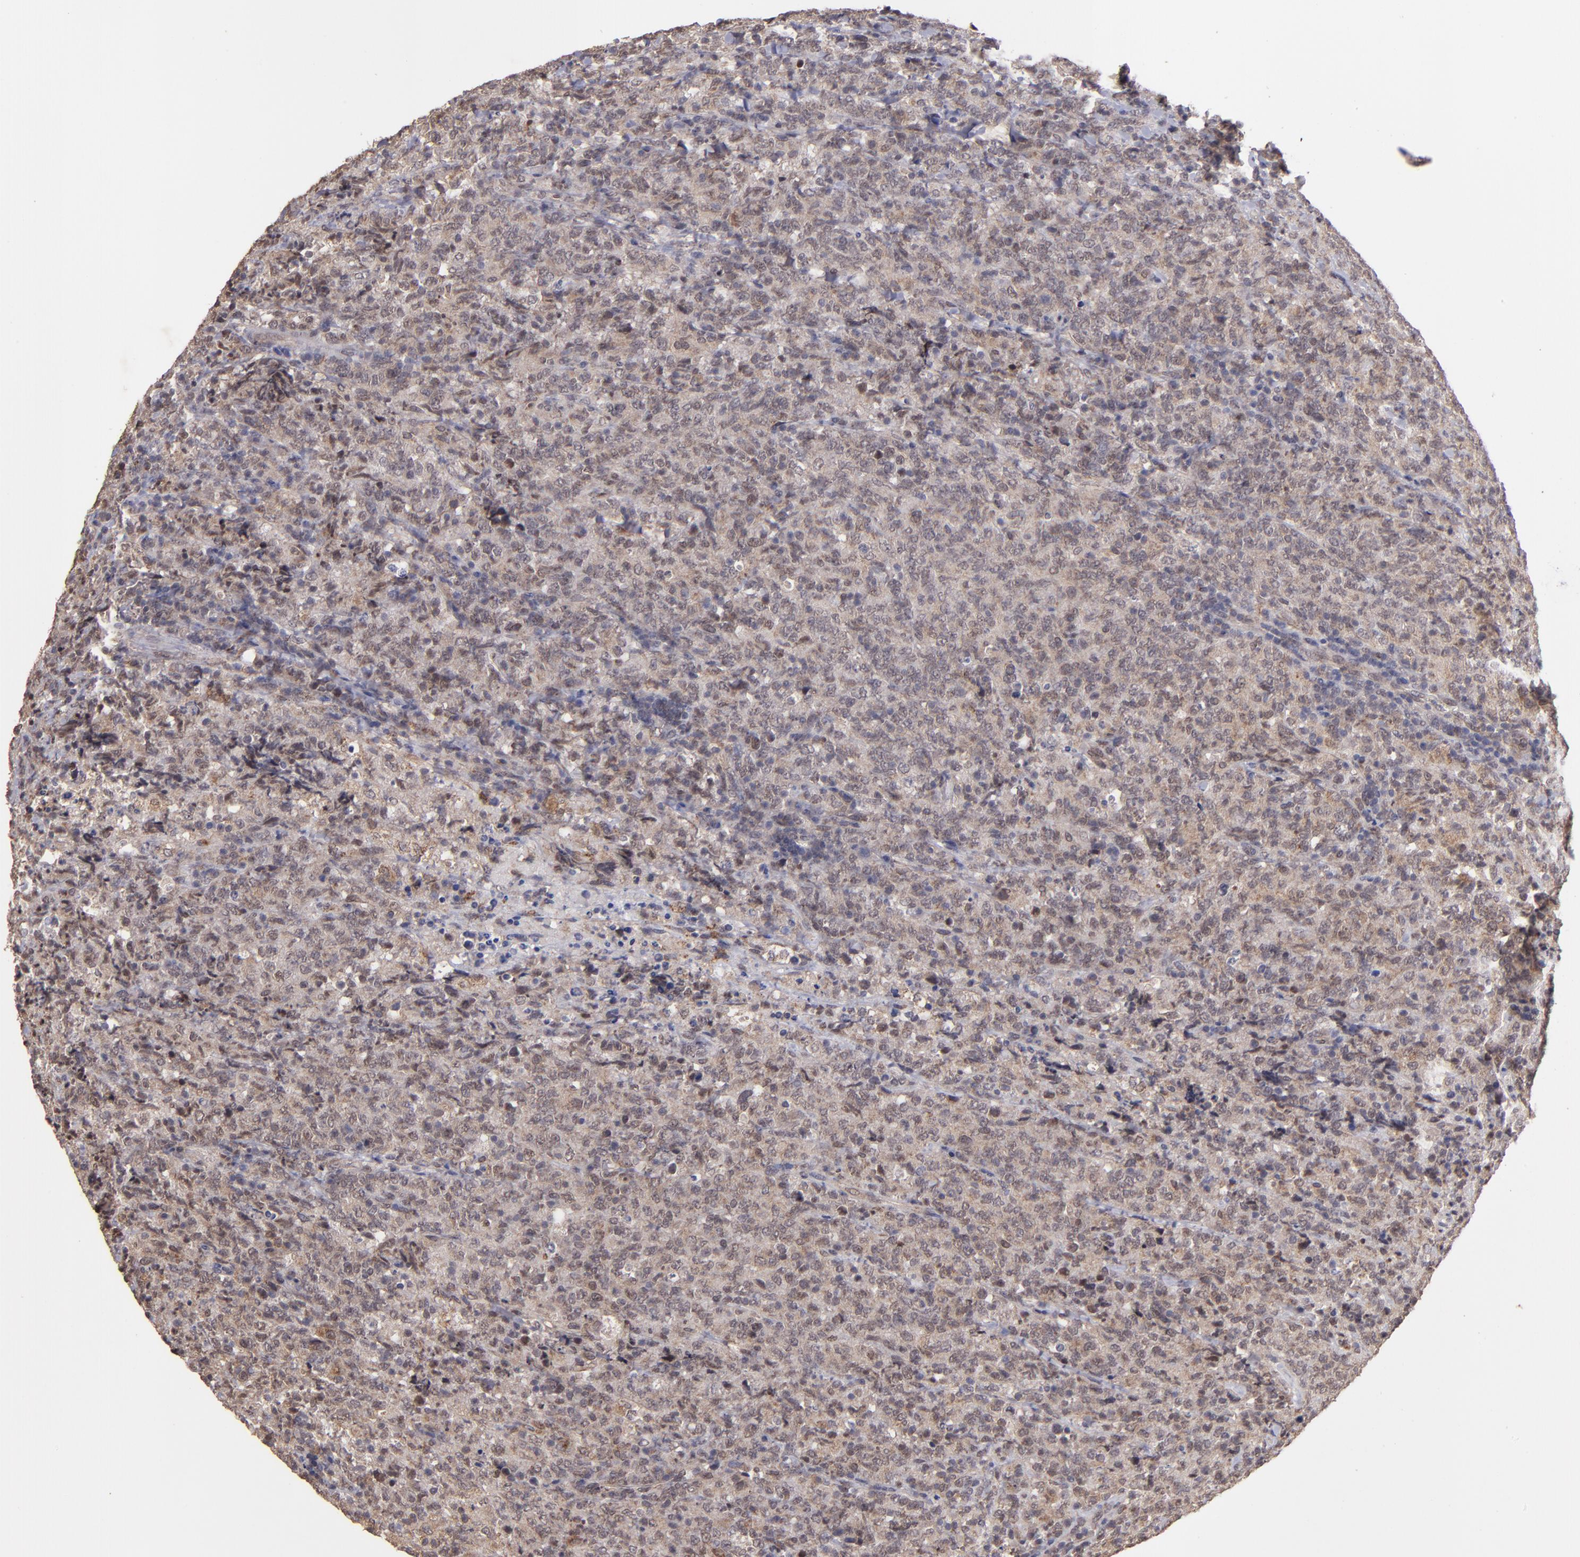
{"staining": {"intensity": "weak", "quantity": "25%-75%", "location": "cytoplasmic/membranous,nuclear"}, "tissue": "lymphoma", "cell_type": "Tumor cells", "image_type": "cancer", "snomed": [{"axis": "morphology", "description": "Malignant lymphoma, non-Hodgkin's type, High grade"}, {"axis": "topography", "description": "Tonsil"}], "caption": "Protein staining of lymphoma tissue reveals weak cytoplasmic/membranous and nuclear staining in about 25%-75% of tumor cells.", "gene": "SIPA1L1", "patient": {"sex": "female", "age": 36}}